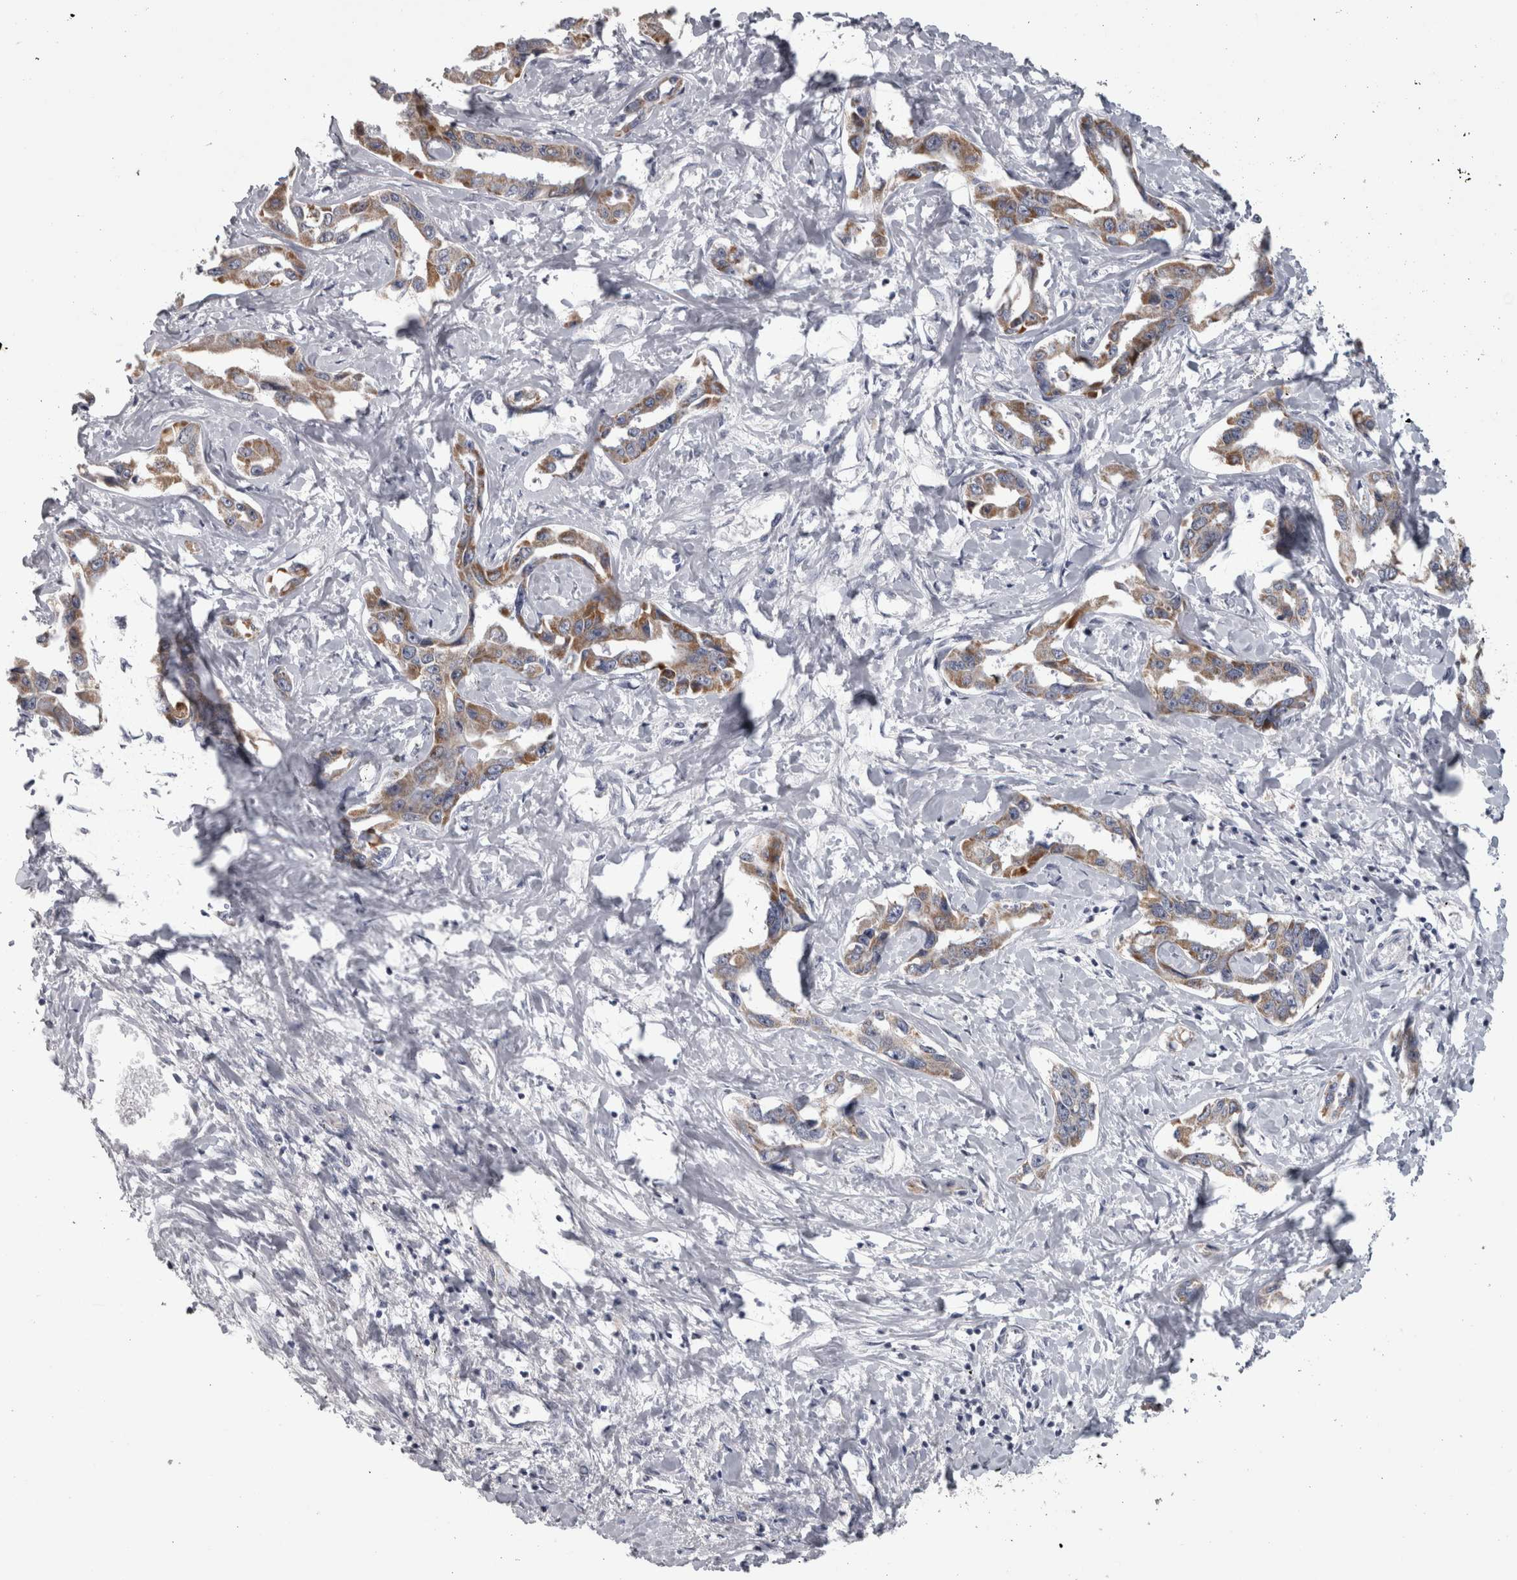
{"staining": {"intensity": "moderate", "quantity": ">75%", "location": "cytoplasmic/membranous"}, "tissue": "liver cancer", "cell_type": "Tumor cells", "image_type": "cancer", "snomed": [{"axis": "morphology", "description": "Cholangiocarcinoma"}, {"axis": "topography", "description": "Liver"}], "caption": "Human liver cancer (cholangiocarcinoma) stained with a brown dye exhibits moderate cytoplasmic/membranous positive positivity in approximately >75% of tumor cells.", "gene": "DBT", "patient": {"sex": "male", "age": 59}}